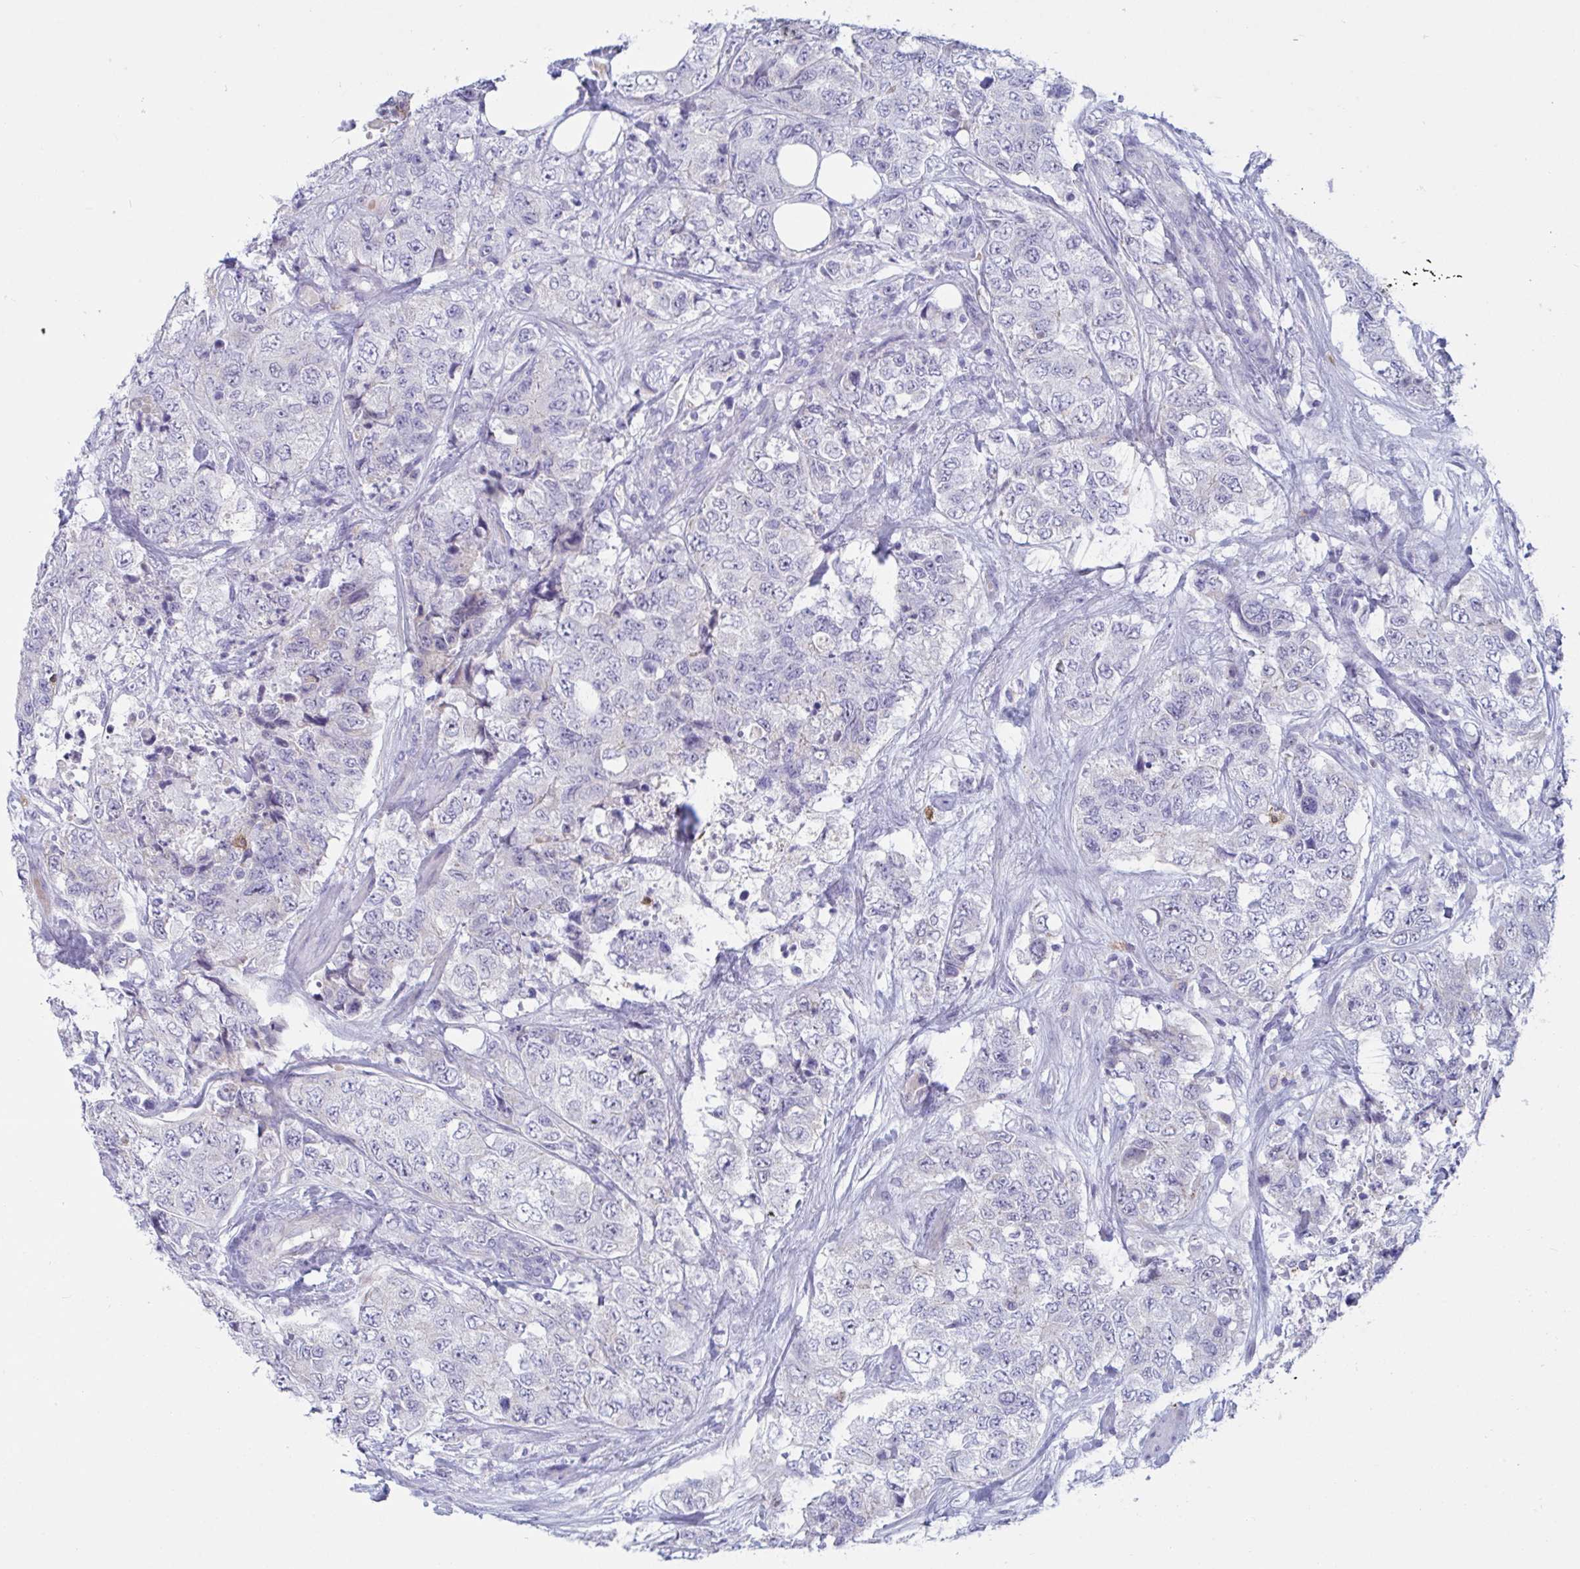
{"staining": {"intensity": "negative", "quantity": "none", "location": "none"}, "tissue": "urothelial cancer", "cell_type": "Tumor cells", "image_type": "cancer", "snomed": [{"axis": "morphology", "description": "Urothelial carcinoma, High grade"}, {"axis": "topography", "description": "Urinary bladder"}], "caption": "A high-resolution micrograph shows immunohistochemistry (IHC) staining of urothelial cancer, which exhibits no significant positivity in tumor cells.", "gene": "TAS2R38", "patient": {"sex": "female", "age": 78}}